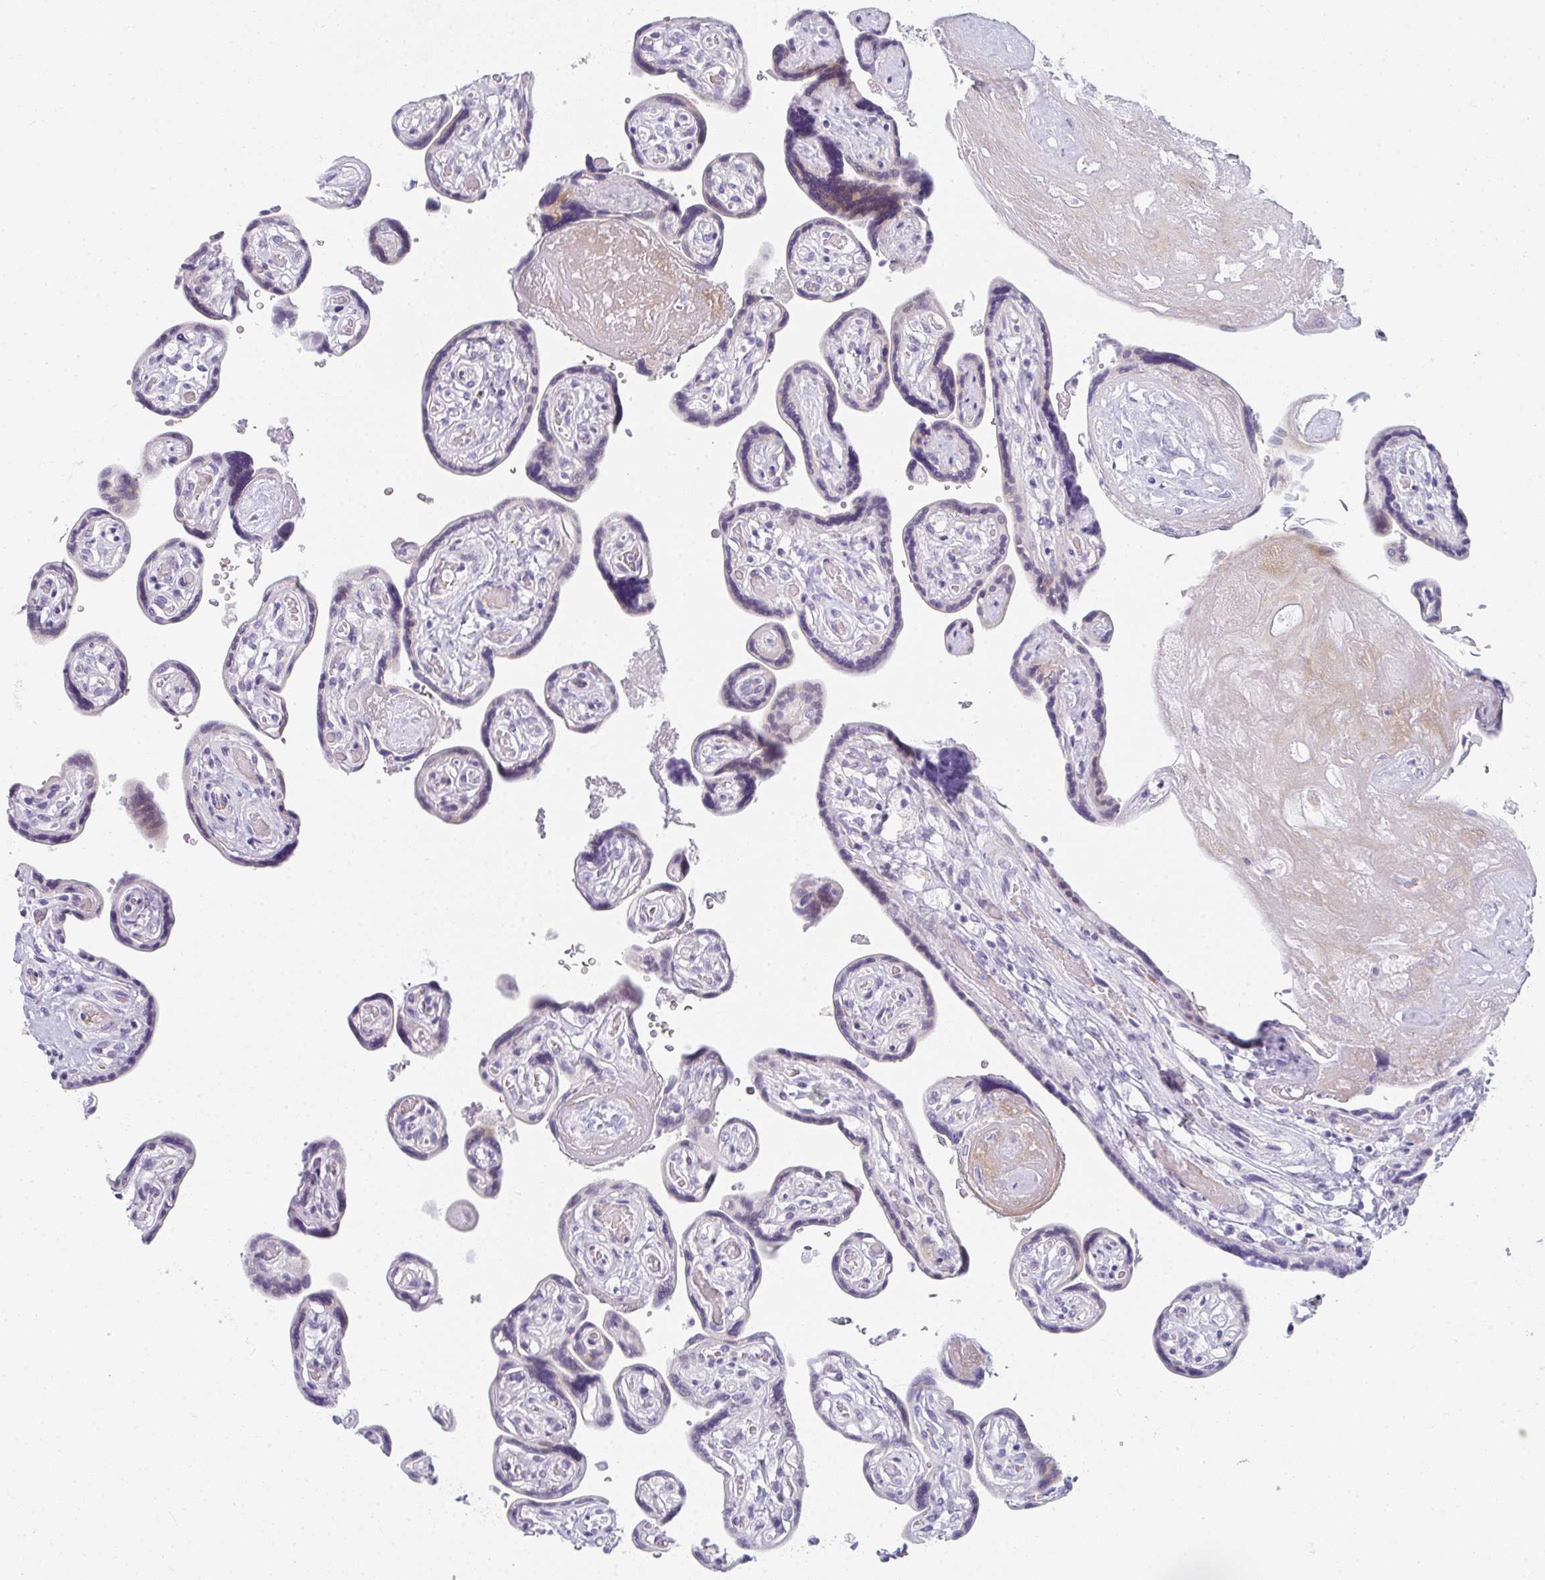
{"staining": {"intensity": "negative", "quantity": "none", "location": "none"}, "tissue": "placenta", "cell_type": "Decidual cells", "image_type": "normal", "snomed": [{"axis": "morphology", "description": "Normal tissue, NOS"}, {"axis": "topography", "description": "Placenta"}], "caption": "Protein analysis of unremarkable placenta demonstrates no significant positivity in decidual cells.", "gene": "NEU2", "patient": {"sex": "female", "age": 32}}